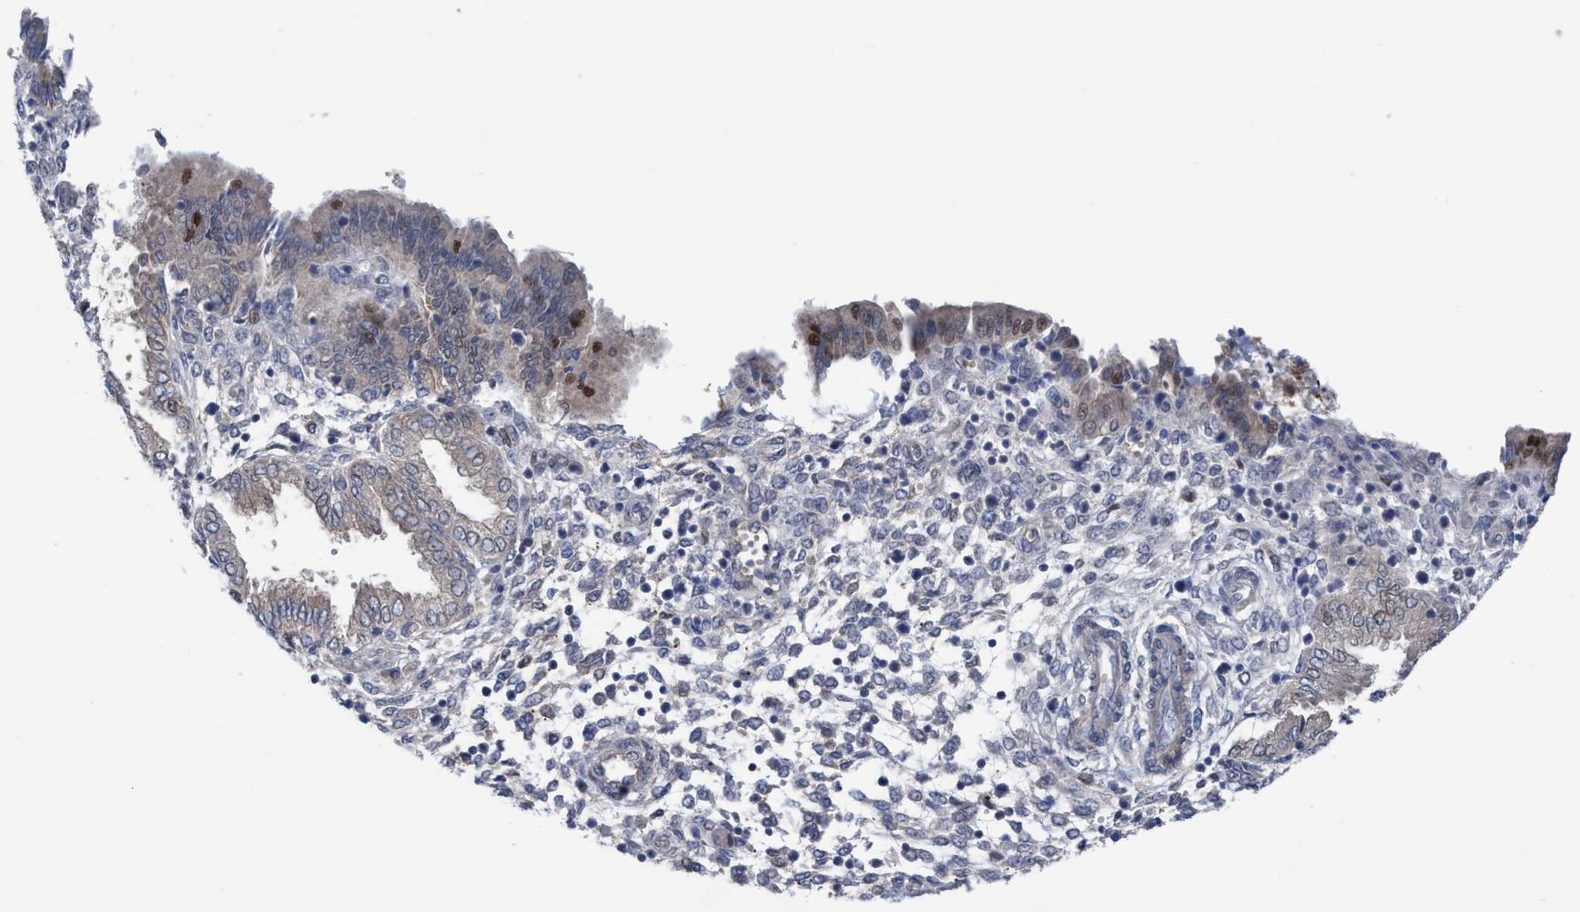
{"staining": {"intensity": "weak", "quantity": ">75%", "location": "cytoplasmic/membranous"}, "tissue": "endometrium", "cell_type": "Cells in endometrial stroma", "image_type": "normal", "snomed": [{"axis": "morphology", "description": "Normal tissue, NOS"}, {"axis": "topography", "description": "Endometrium"}], "caption": "Protein positivity by immunohistochemistry (IHC) reveals weak cytoplasmic/membranous positivity in approximately >75% of cells in endometrial stroma in unremarkable endometrium.", "gene": "GLOD4", "patient": {"sex": "female", "age": 33}}